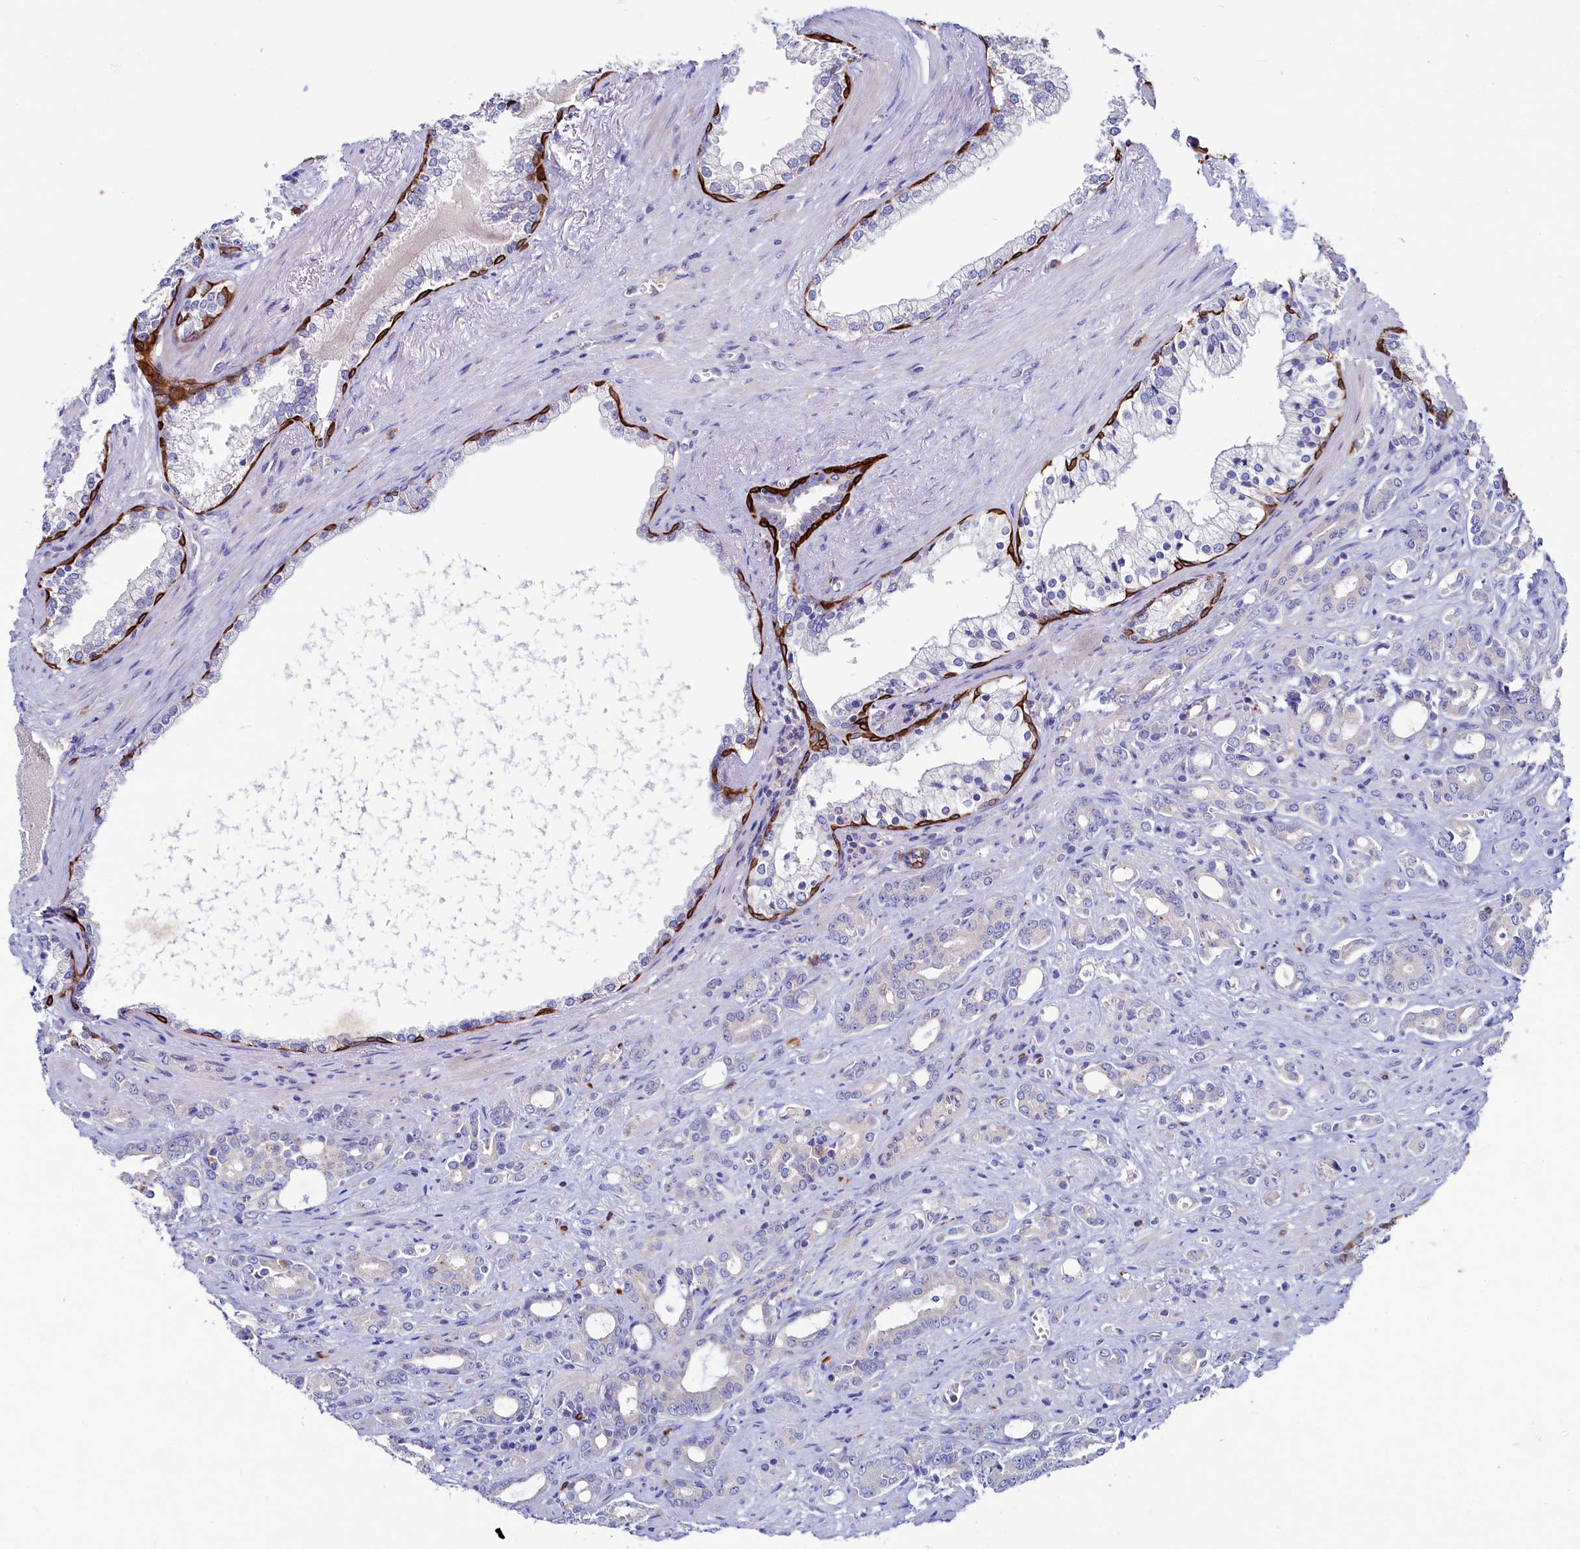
{"staining": {"intensity": "negative", "quantity": "none", "location": "none"}, "tissue": "prostate cancer", "cell_type": "Tumor cells", "image_type": "cancer", "snomed": [{"axis": "morphology", "description": "Adenocarcinoma, High grade"}, {"axis": "topography", "description": "Prostate"}], "caption": "Tumor cells are negative for brown protein staining in high-grade adenocarcinoma (prostate). (DAB (3,3'-diaminobenzidine) IHC with hematoxylin counter stain).", "gene": "ASTE1", "patient": {"sex": "male", "age": 72}}